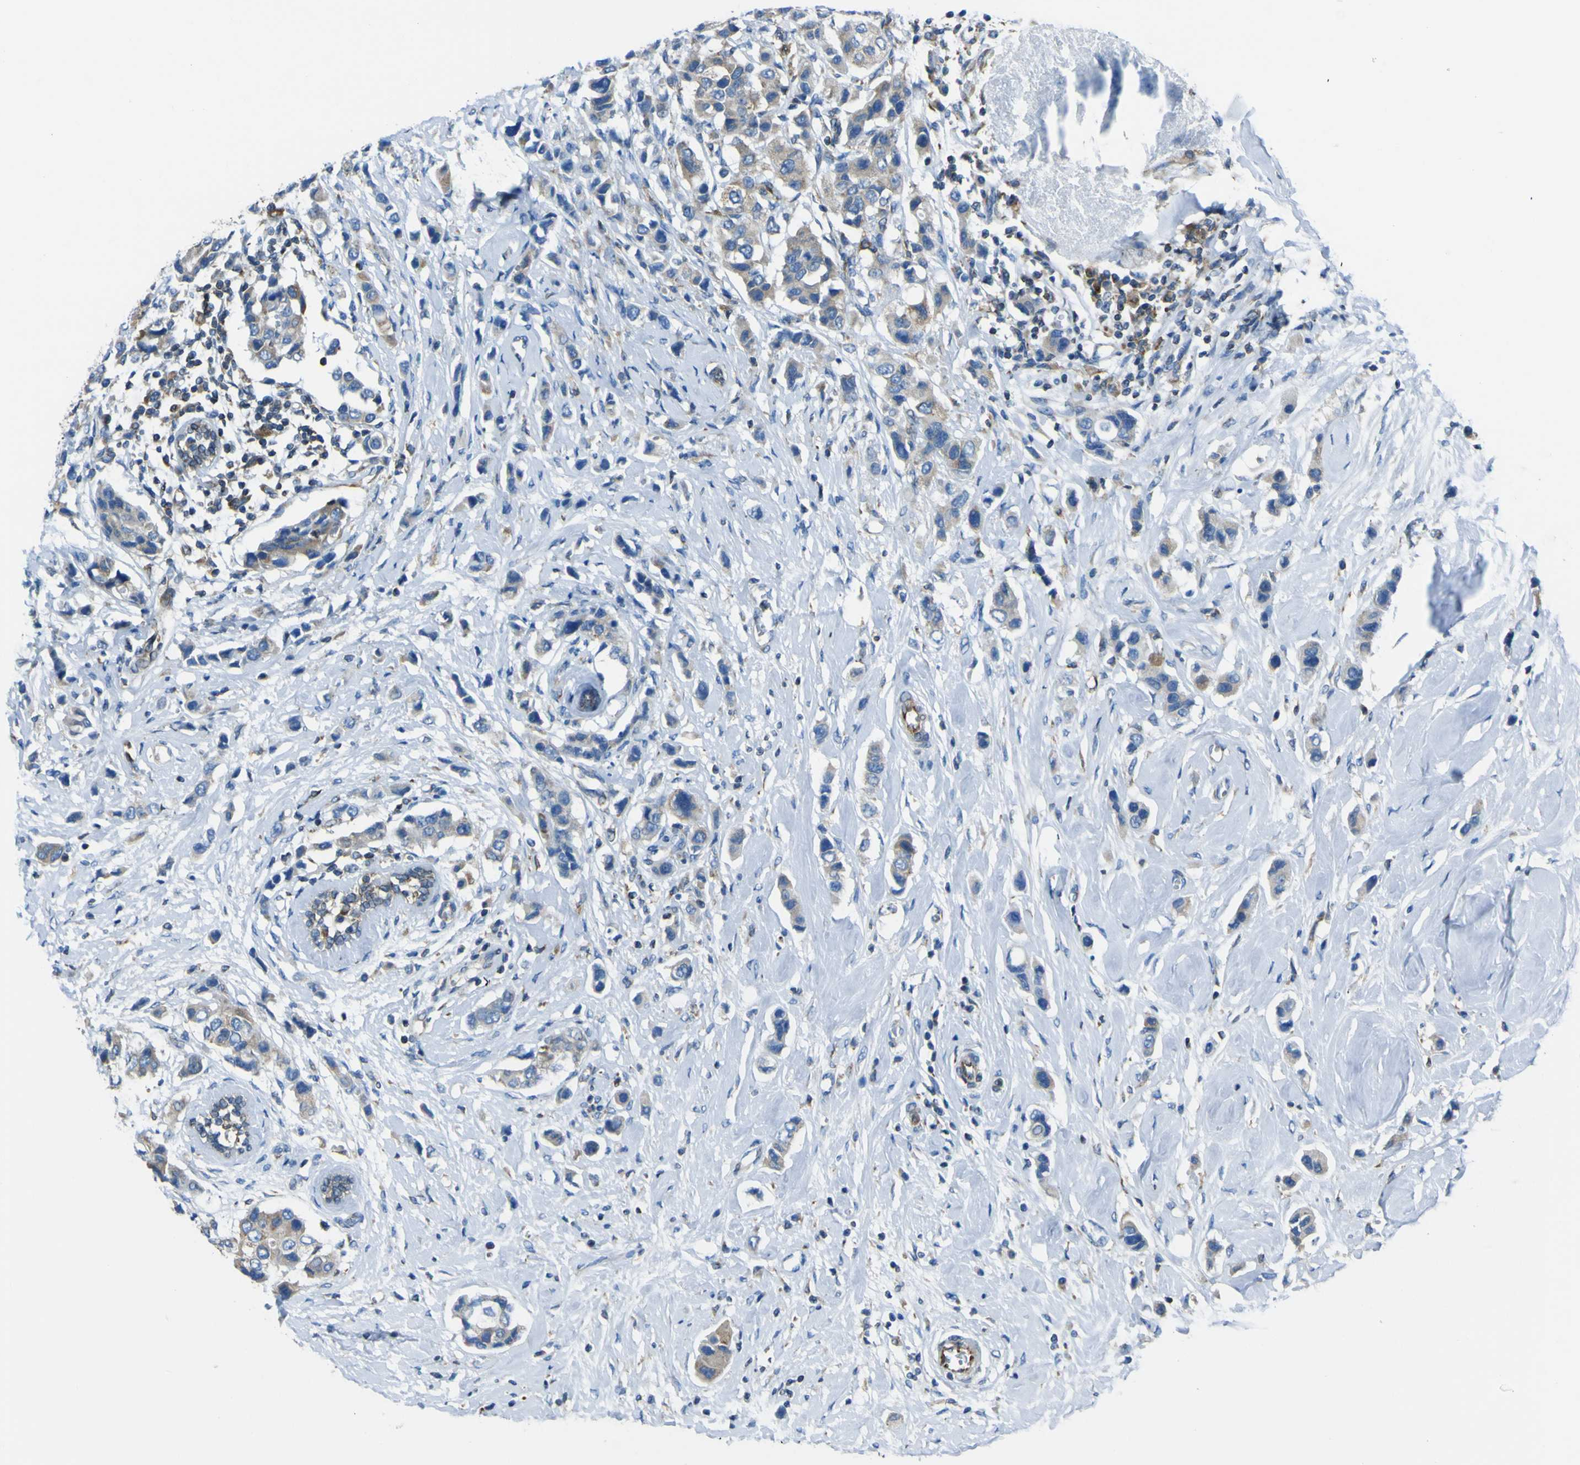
{"staining": {"intensity": "weak", "quantity": "25%-75%", "location": "cytoplasmic/membranous"}, "tissue": "breast cancer", "cell_type": "Tumor cells", "image_type": "cancer", "snomed": [{"axis": "morphology", "description": "Normal tissue, NOS"}, {"axis": "morphology", "description": "Duct carcinoma"}, {"axis": "topography", "description": "Breast"}], "caption": "Tumor cells demonstrate low levels of weak cytoplasmic/membranous expression in about 25%-75% of cells in breast cancer.", "gene": "STIM1", "patient": {"sex": "female", "age": 50}}